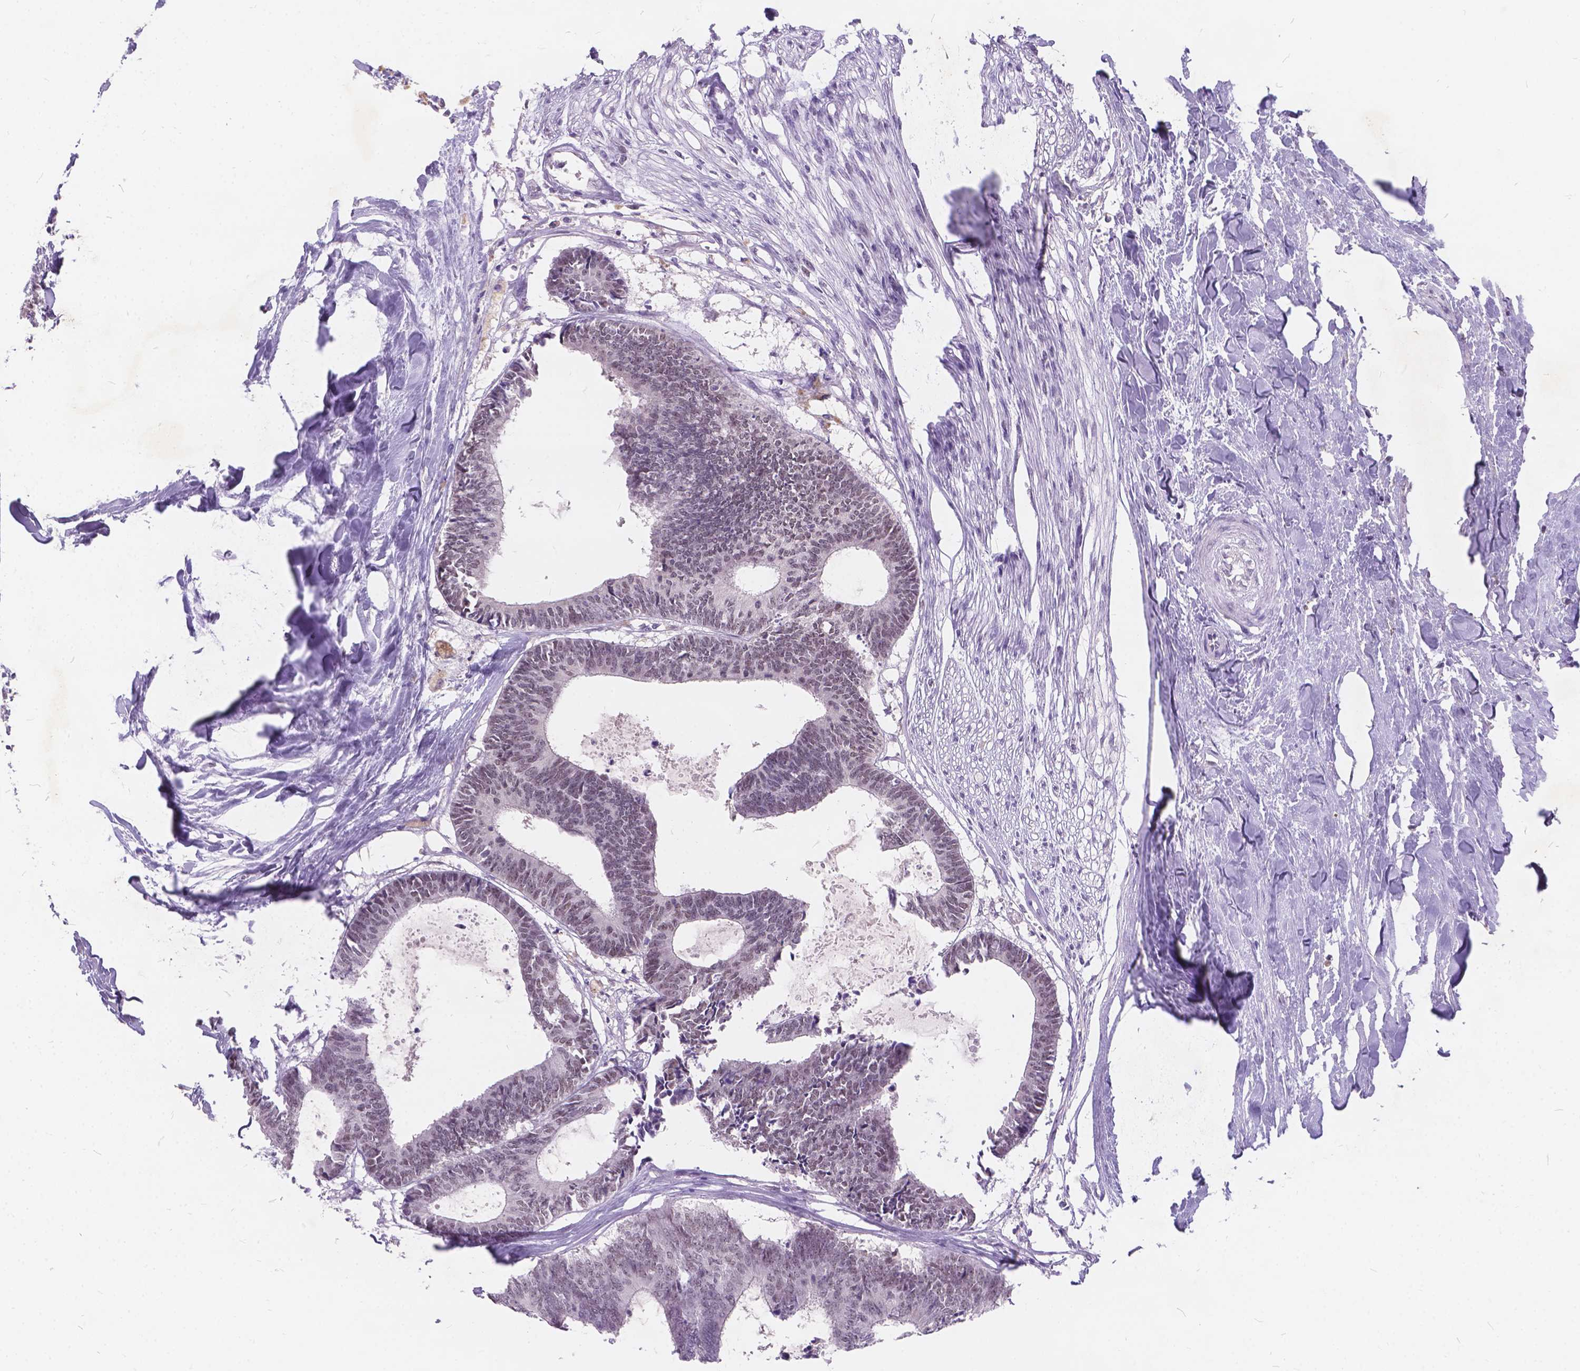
{"staining": {"intensity": "negative", "quantity": "none", "location": "none"}, "tissue": "colorectal cancer", "cell_type": "Tumor cells", "image_type": "cancer", "snomed": [{"axis": "morphology", "description": "Adenocarcinoma, NOS"}, {"axis": "topography", "description": "Colon"}, {"axis": "topography", "description": "Rectum"}], "caption": "The photomicrograph demonstrates no staining of tumor cells in colorectal cancer.", "gene": "FAM53A", "patient": {"sex": "male", "age": 57}}